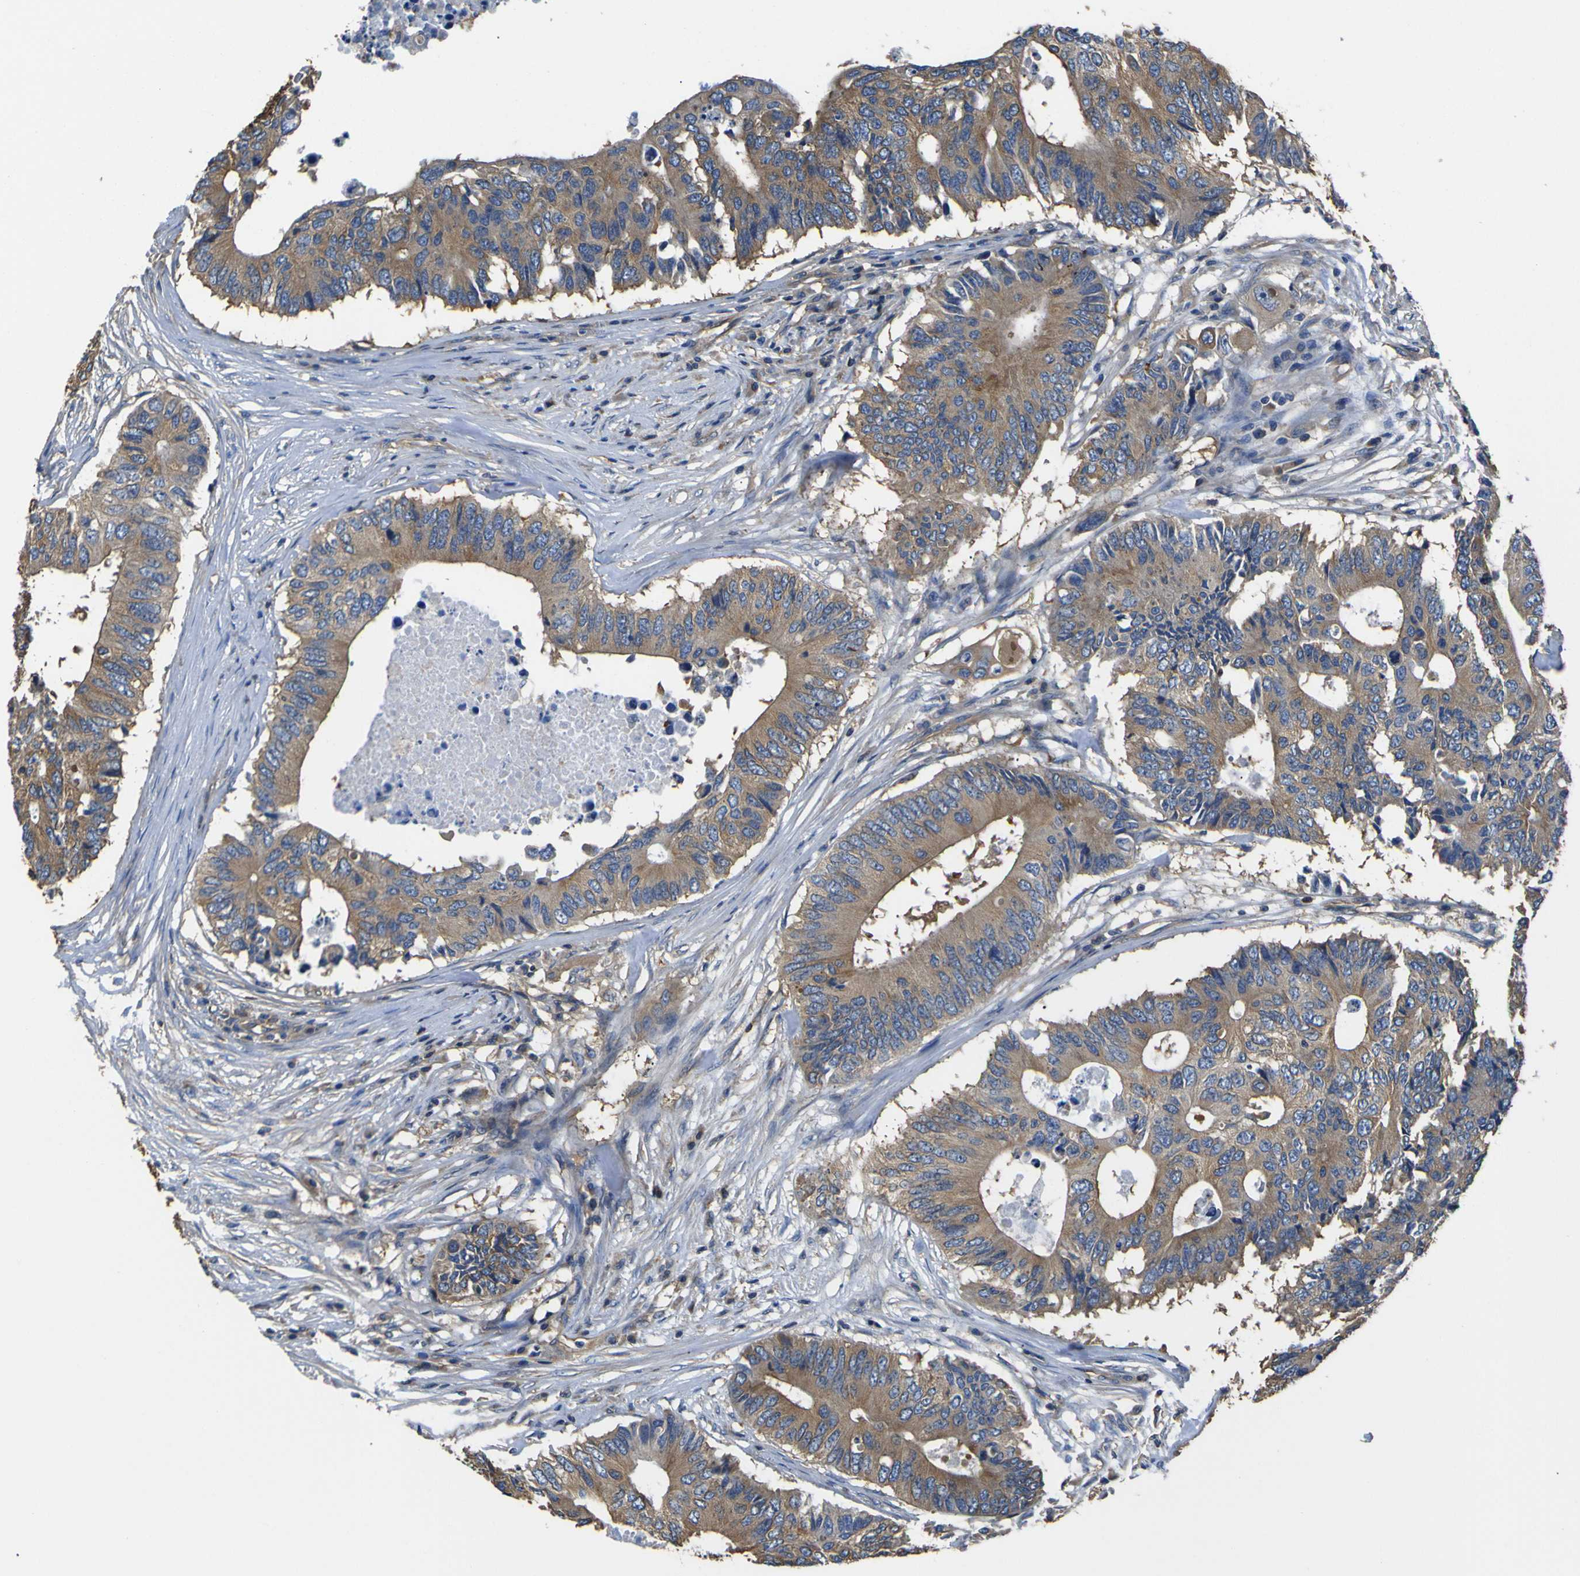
{"staining": {"intensity": "moderate", "quantity": ">75%", "location": "cytoplasmic/membranous"}, "tissue": "colorectal cancer", "cell_type": "Tumor cells", "image_type": "cancer", "snomed": [{"axis": "morphology", "description": "Adenocarcinoma, NOS"}, {"axis": "topography", "description": "Colon"}], "caption": "Colorectal adenocarcinoma tissue exhibits moderate cytoplasmic/membranous expression in approximately >75% of tumor cells", "gene": "TUBB", "patient": {"sex": "male", "age": 71}}